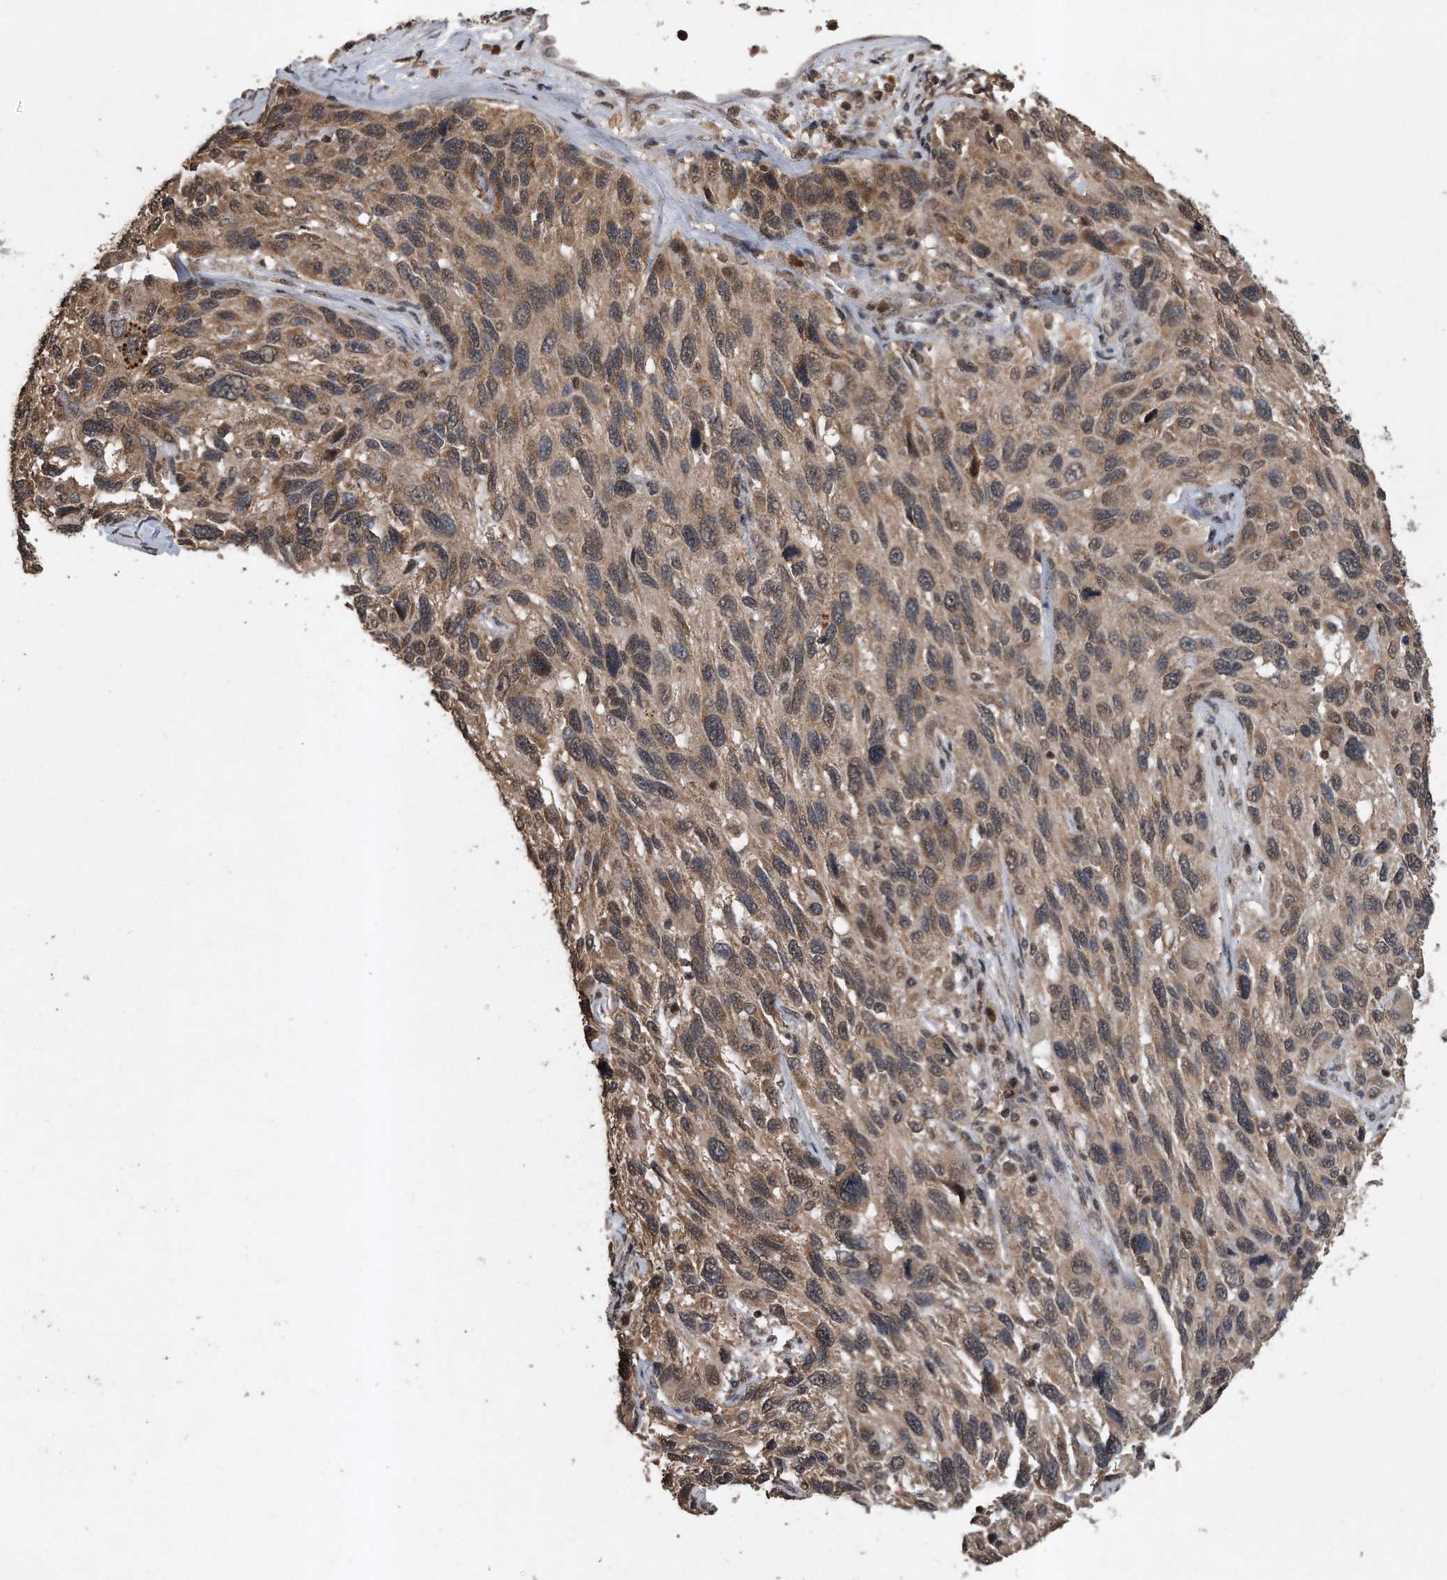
{"staining": {"intensity": "weak", "quantity": "25%-75%", "location": "cytoplasmic/membranous"}, "tissue": "melanoma", "cell_type": "Tumor cells", "image_type": "cancer", "snomed": [{"axis": "morphology", "description": "Malignant melanoma, NOS"}, {"axis": "topography", "description": "Skin"}], "caption": "Tumor cells exhibit low levels of weak cytoplasmic/membranous positivity in approximately 25%-75% of cells in human malignant melanoma.", "gene": "CRYZL1", "patient": {"sex": "male", "age": 53}}